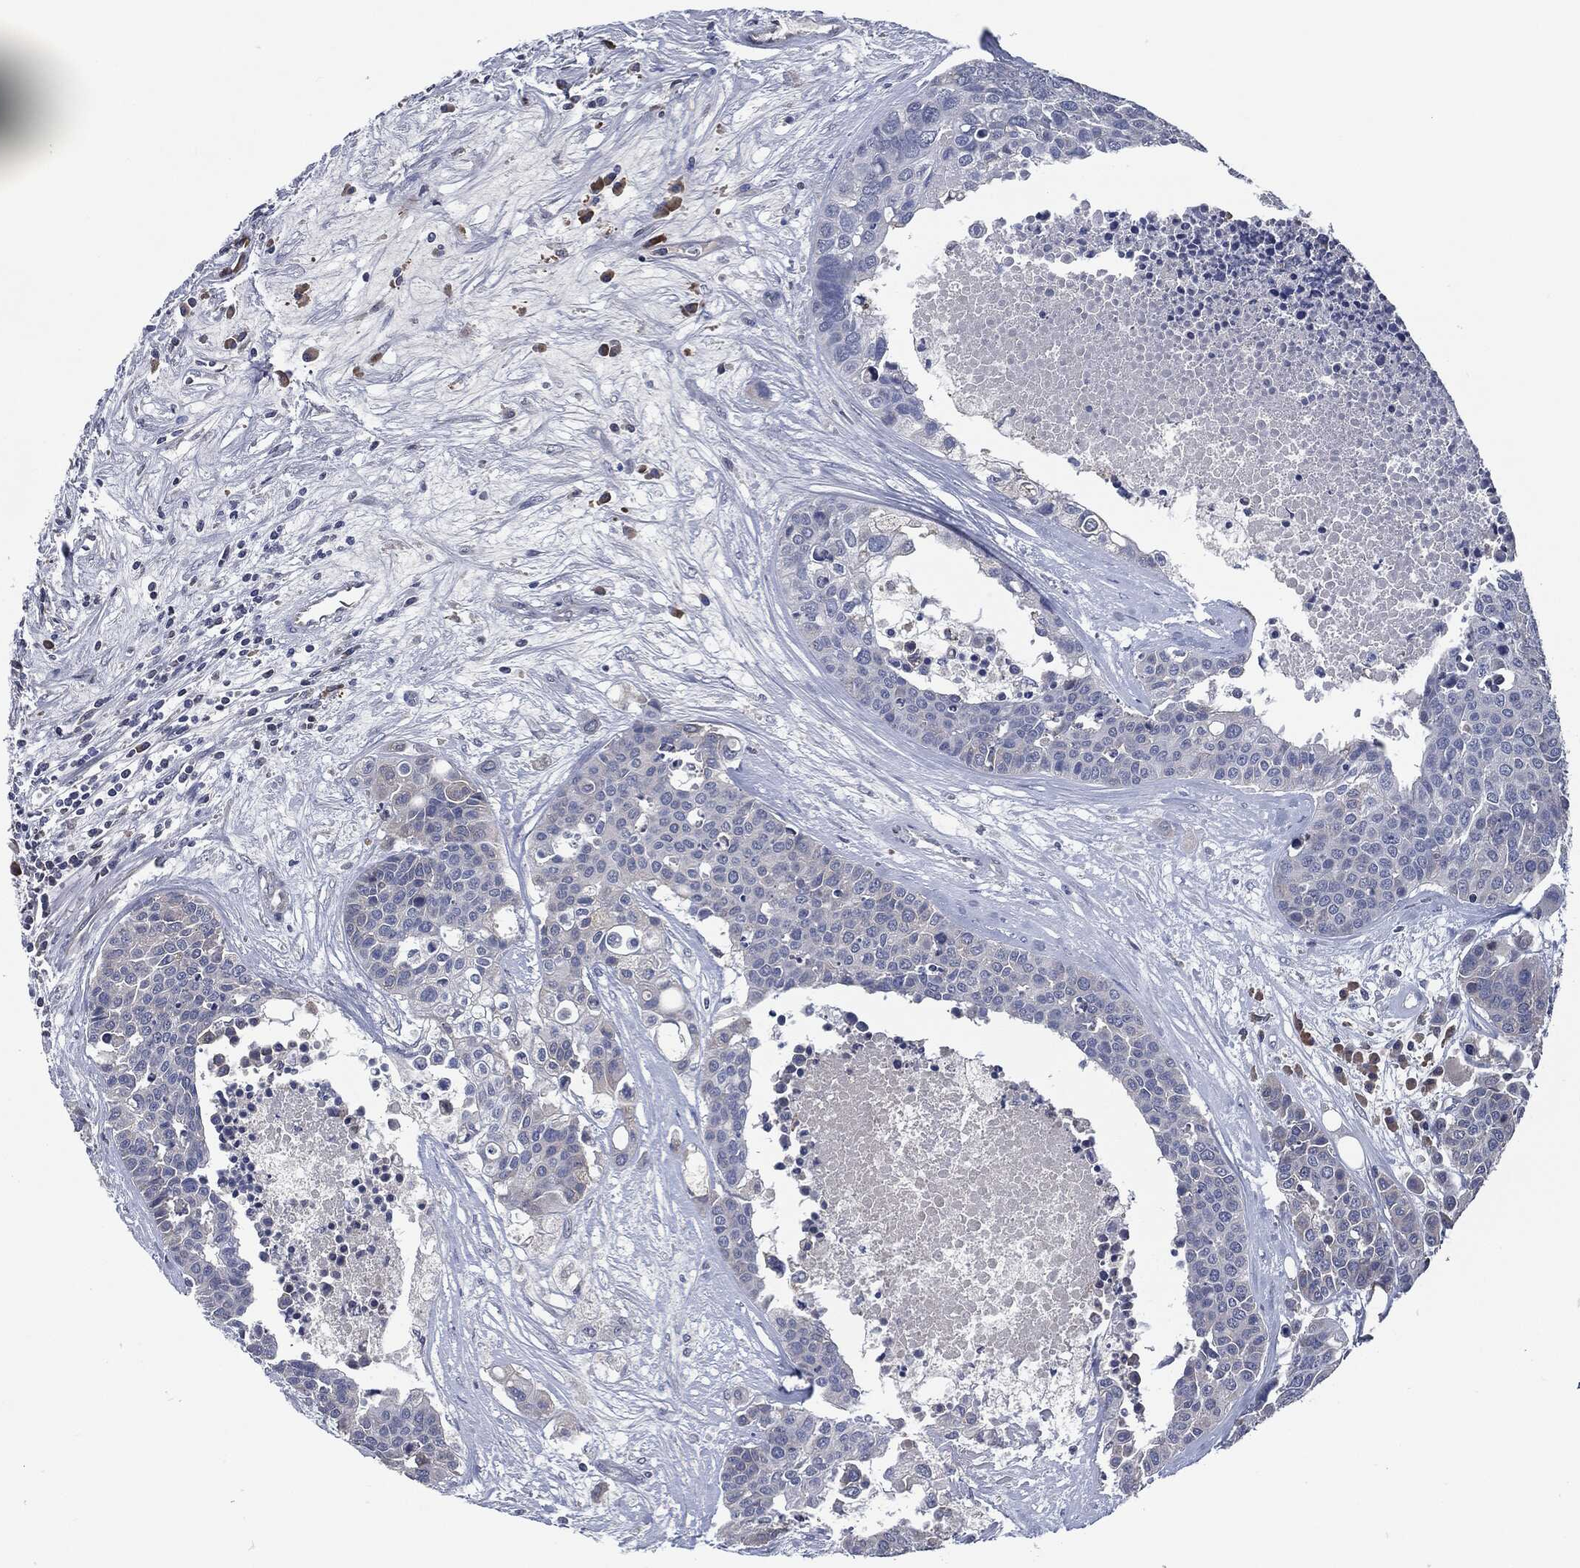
{"staining": {"intensity": "negative", "quantity": "none", "location": "none"}, "tissue": "carcinoid", "cell_type": "Tumor cells", "image_type": "cancer", "snomed": [{"axis": "morphology", "description": "Carcinoid, malignant, NOS"}, {"axis": "topography", "description": "Colon"}], "caption": "High power microscopy micrograph of an immunohistochemistry image of carcinoid, revealing no significant positivity in tumor cells.", "gene": "IL2RG", "patient": {"sex": "male", "age": 81}}